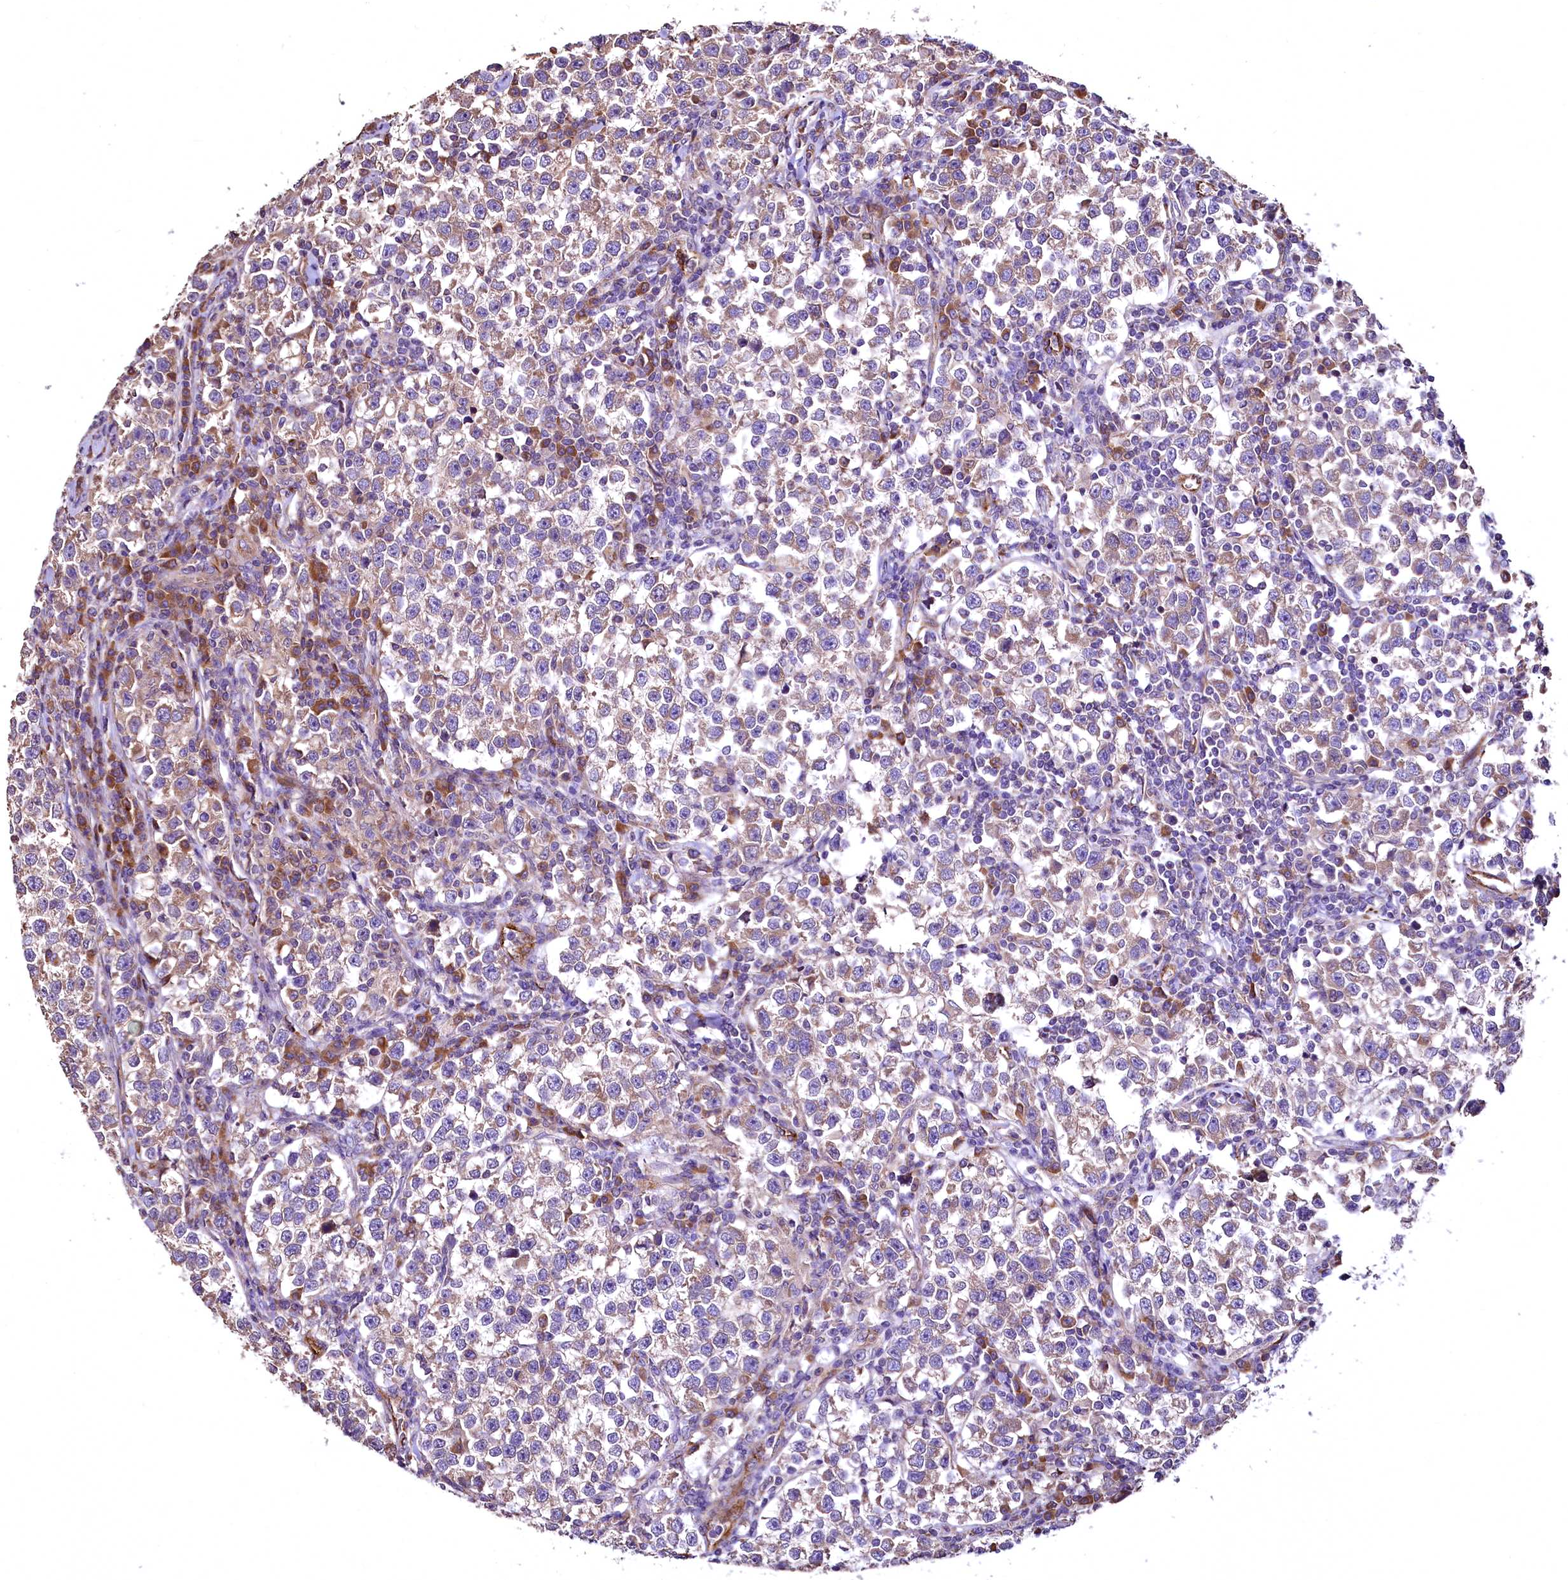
{"staining": {"intensity": "moderate", "quantity": ">75%", "location": "cytoplasmic/membranous"}, "tissue": "testis cancer", "cell_type": "Tumor cells", "image_type": "cancer", "snomed": [{"axis": "morphology", "description": "Normal tissue, NOS"}, {"axis": "morphology", "description": "Seminoma, NOS"}, {"axis": "topography", "description": "Testis"}], "caption": "High-power microscopy captured an immunohistochemistry photomicrograph of testis cancer (seminoma), revealing moderate cytoplasmic/membranous expression in approximately >75% of tumor cells.", "gene": "RASSF1", "patient": {"sex": "male", "age": 43}}